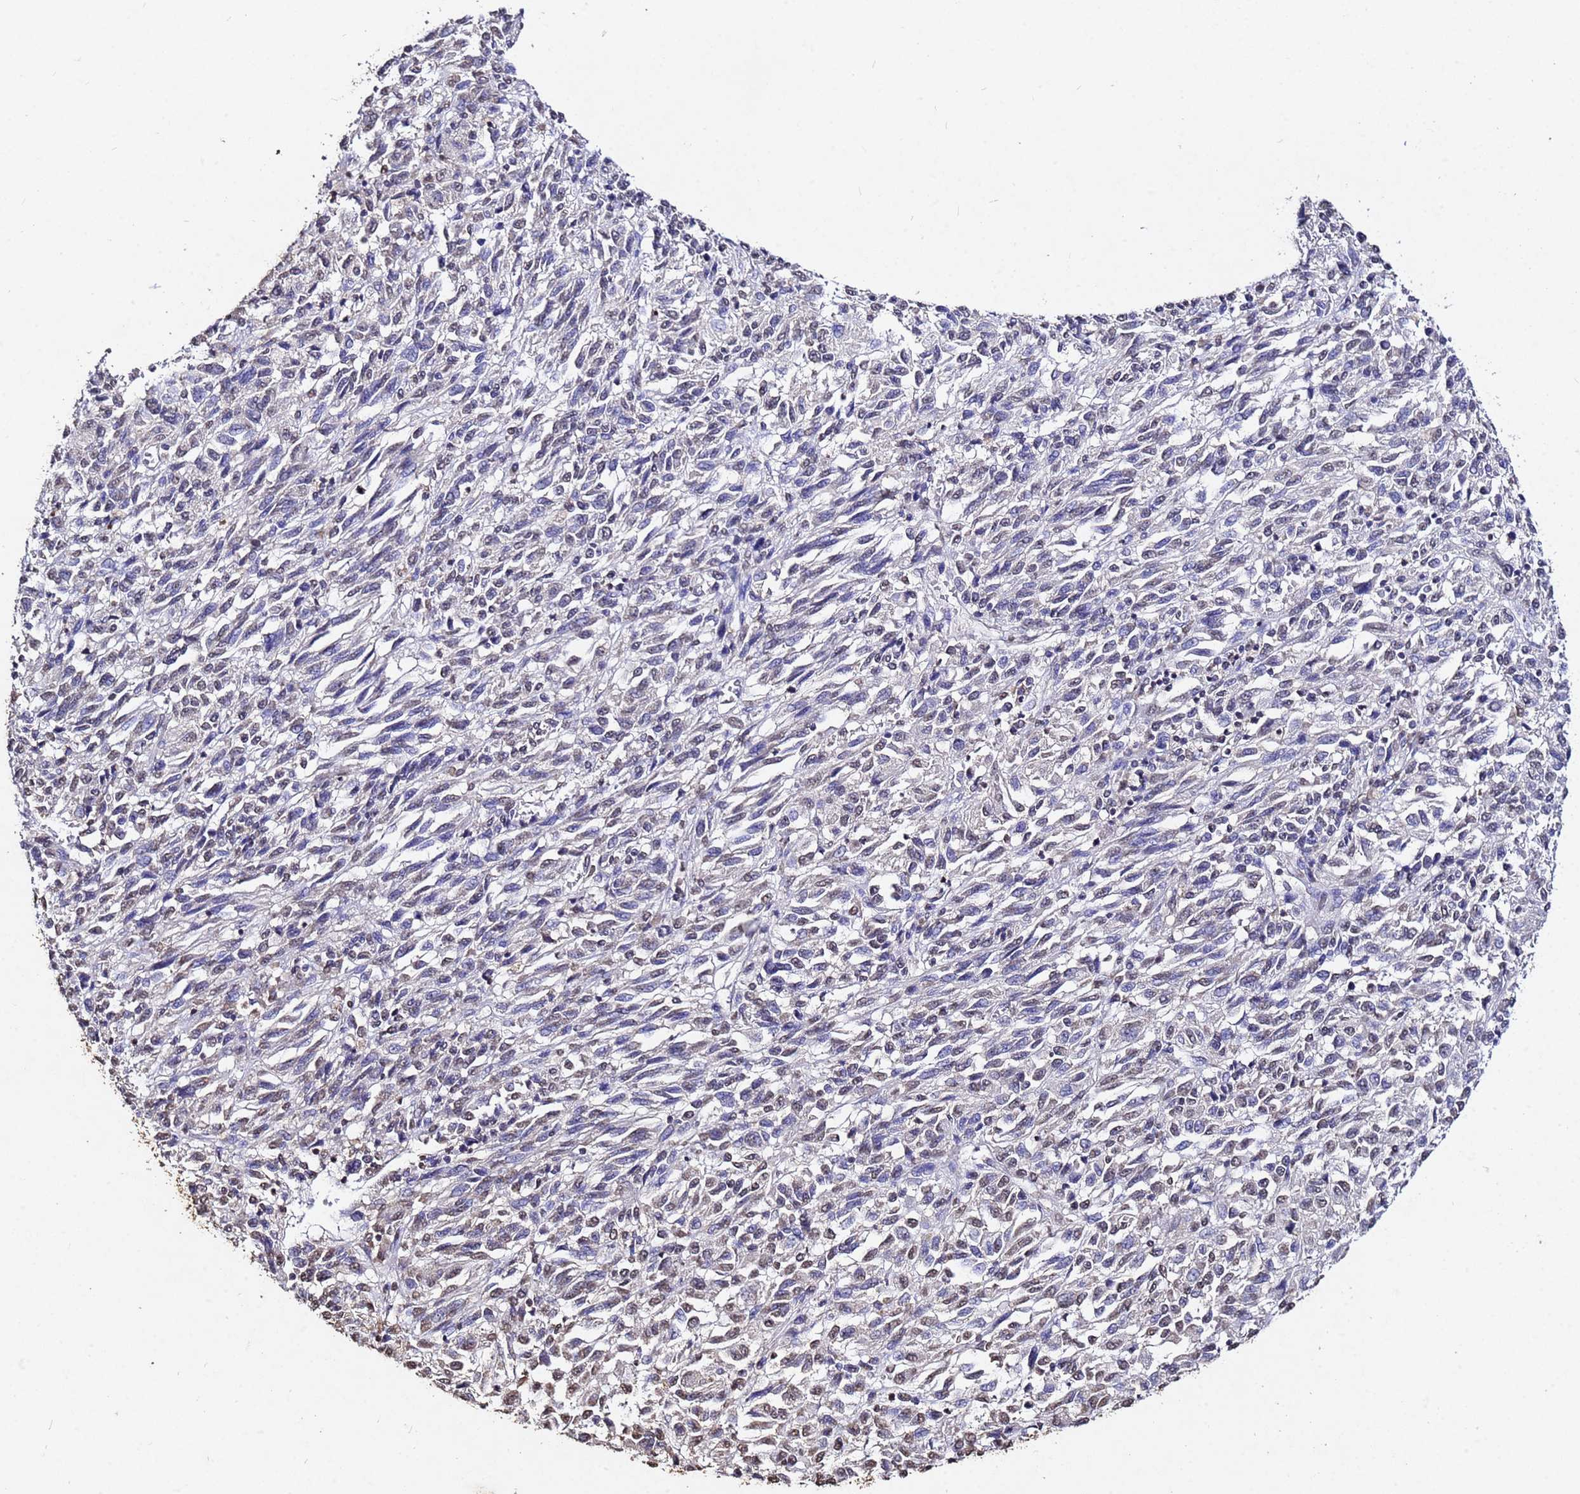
{"staining": {"intensity": "weak", "quantity": "<25%", "location": "nuclear"}, "tissue": "melanoma", "cell_type": "Tumor cells", "image_type": "cancer", "snomed": [{"axis": "morphology", "description": "Malignant melanoma, Metastatic site"}, {"axis": "topography", "description": "Lung"}], "caption": "The immunohistochemistry histopathology image has no significant staining in tumor cells of melanoma tissue.", "gene": "MYOCD", "patient": {"sex": "male", "age": 64}}